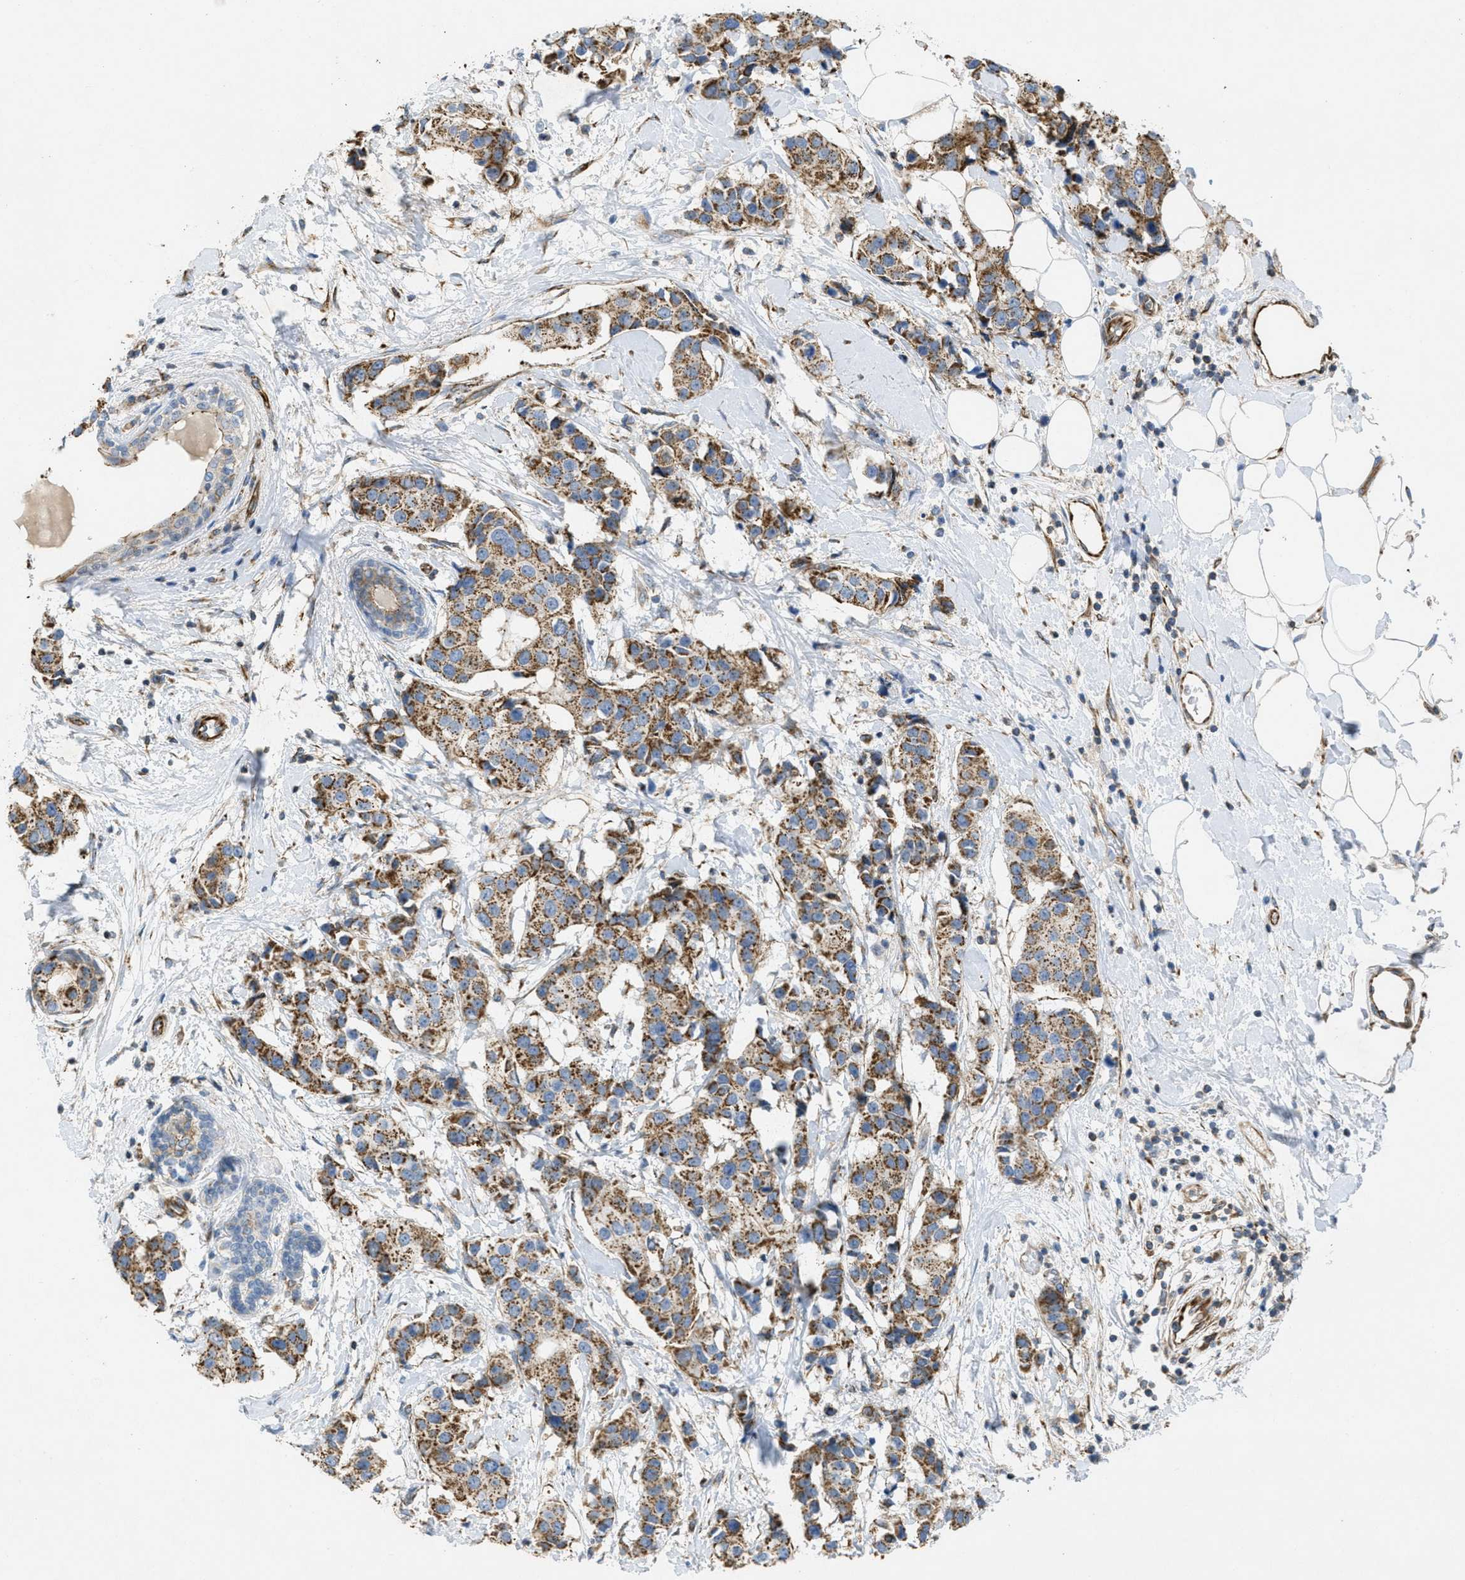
{"staining": {"intensity": "strong", "quantity": ">75%", "location": "cytoplasmic/membranous"}, "tissue": "breast cancer", "cell_type": "Tumor cells", "image_type": "cancer", "snomed": [{"axis": "morphology", "description": "Normal tissue, NOS"}, {"axis": "morphology", "description": "Duct carcinoma"}, {"axis": "topography", "description": "Breast"}], "caption": "DAB (3,3'-diaminobenzidine) immunohistochemical staining of breast infiltrating ductal carcinoma reveals strong cytoplasmic/membranous protein expression in approximately >75% of tumor cells.", "gene": "BTN3A1", "patient": {"sex": "female", "age": 39}}